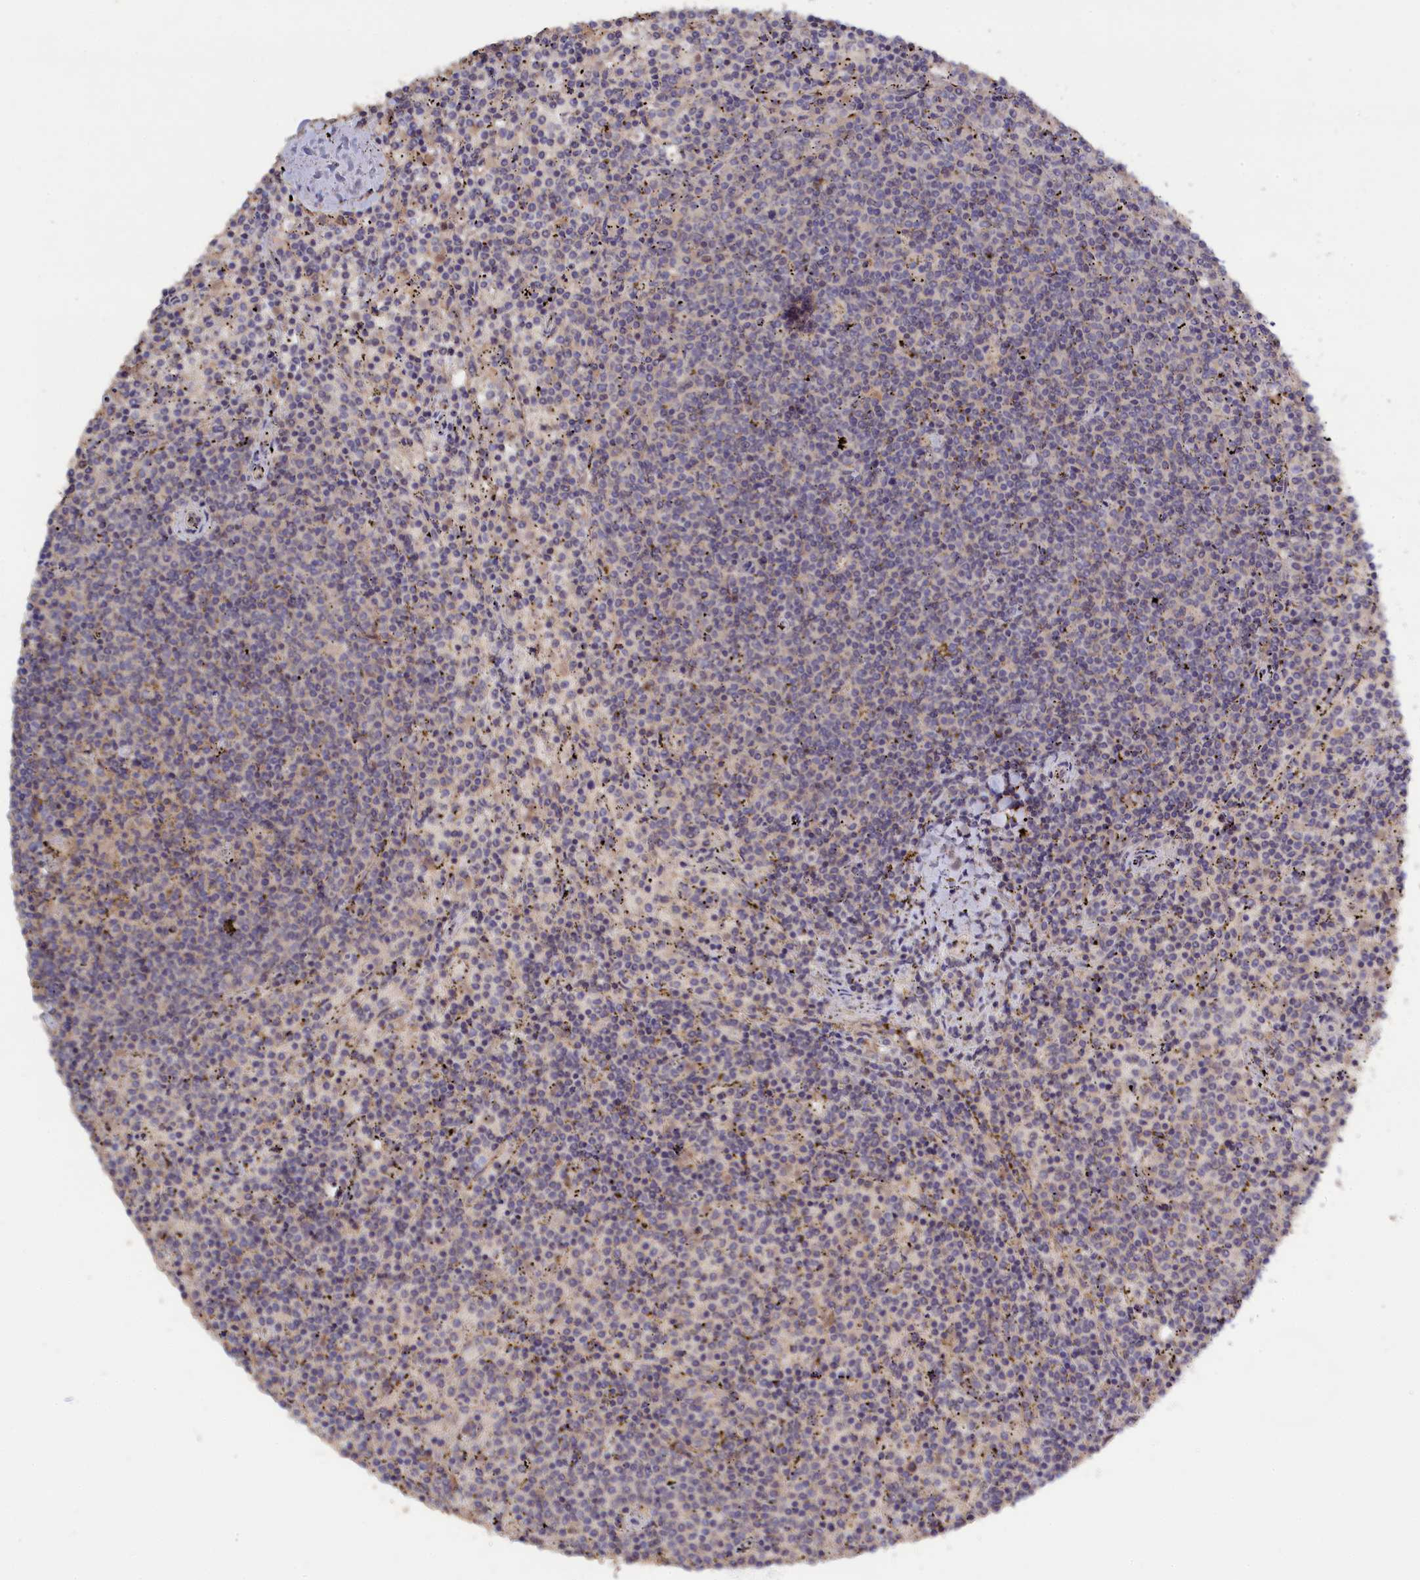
{"staining": {"intensity": "negative", "quantity": "none", "location": "none"}, "tissue": "lymphoma", "cell_type": "Tumor cells", "image_type": "cancer", "snomed": [{"axis": "morphology", "description": "Malignant lymphoma, non-Hodgkin's type, Low grade"}, {"axis": "topography", "description": "Spleen"}], "caption": "Tumor cells show no significant protein positivity in low-grade malignant lymphoma, non-Hodgkin's type.", "gene": "CELF5", "patient": {"sex": "female", "age": 50}}